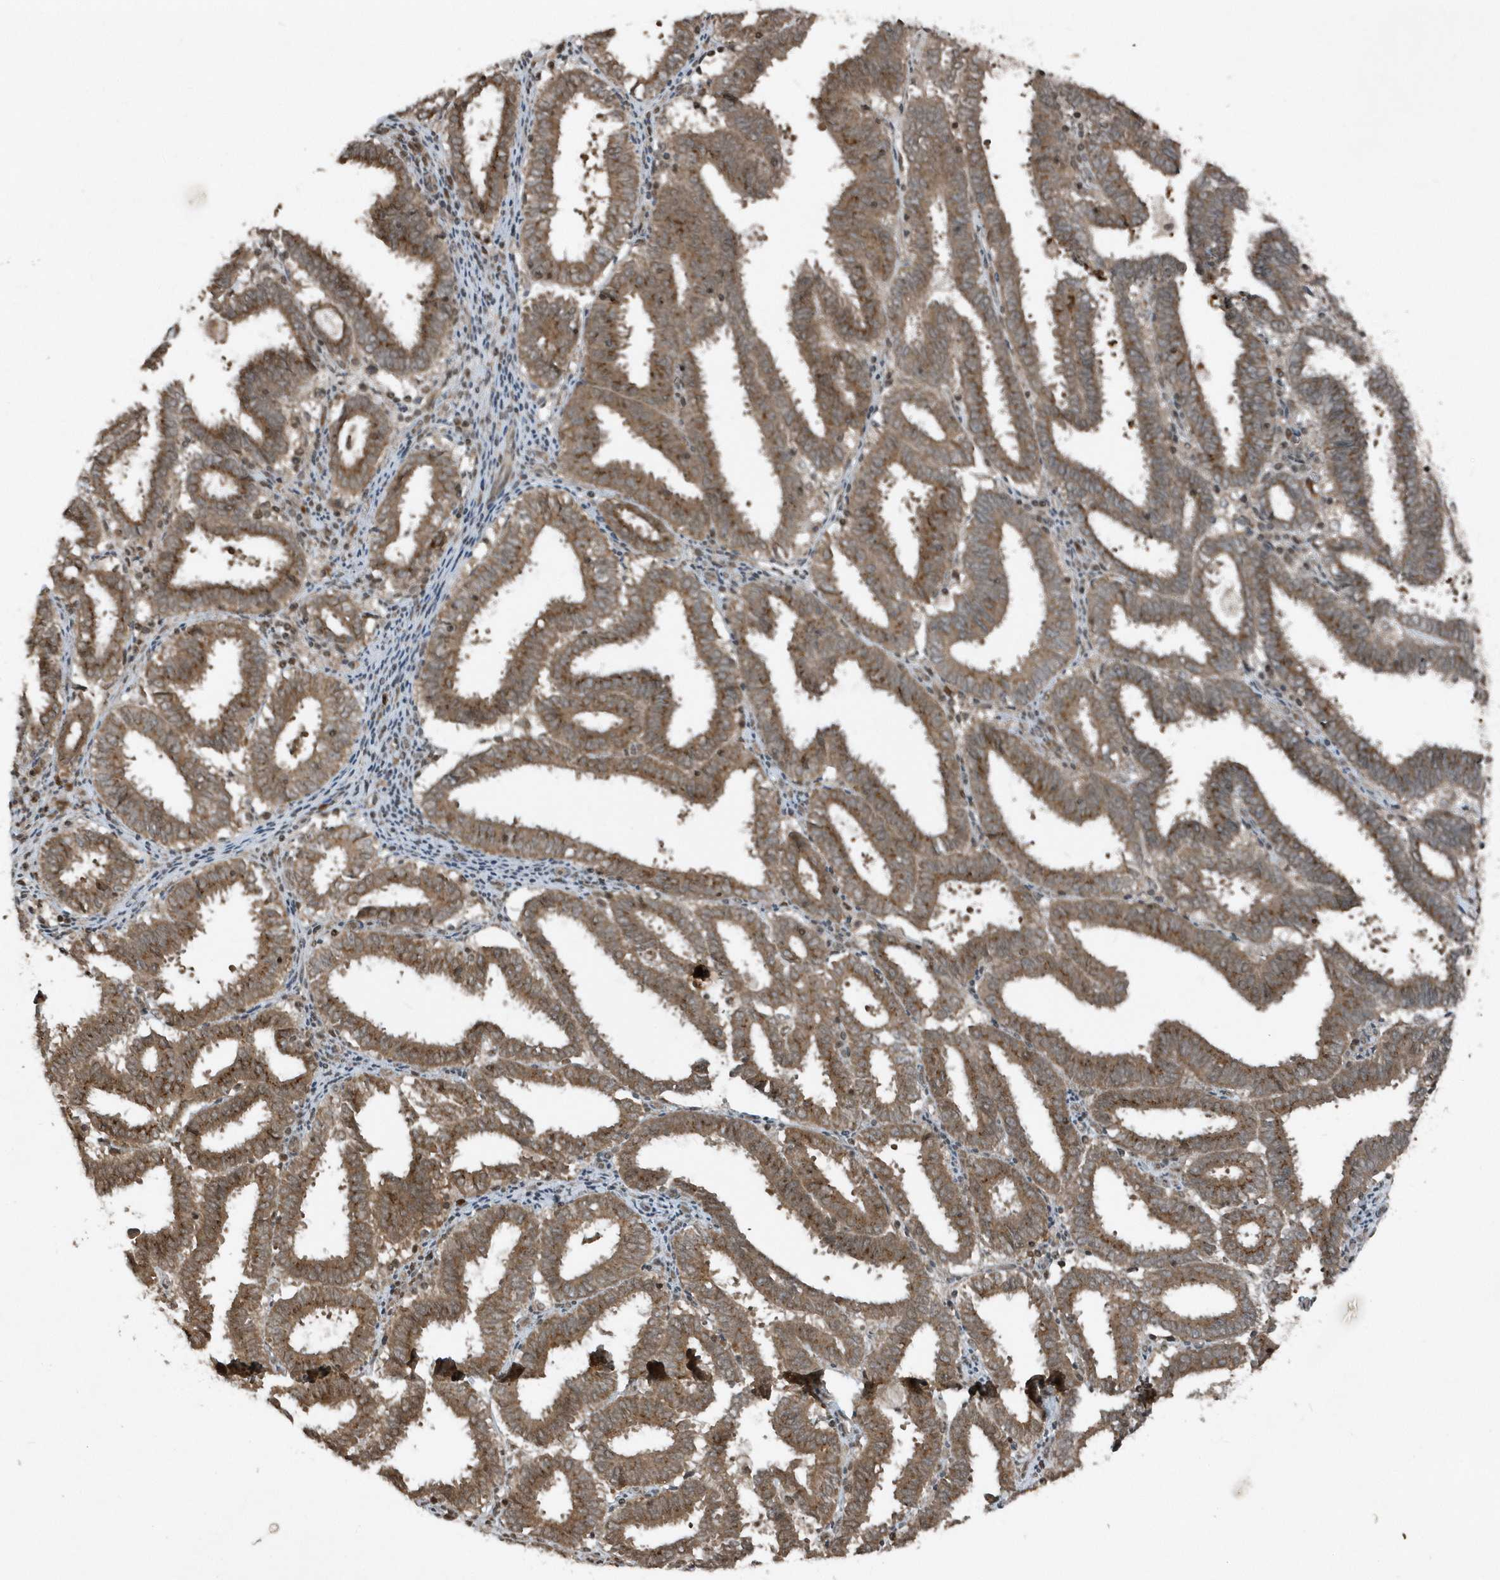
{"staining": {"intensity": "moderate", "quantity": ">75%", "location": "cytoplasmic/membranous"}, "tissue": "endometrial cancer", "cell_type": "Tumor cells", "image_type": "cancer", "snomed": [{"axis": "morphology", "description": "Adenocarcinoma, NOS"}, {"axis": "topography", "description": "Uterus"}], "caption": "An image of endometrial adenocarcinoma stained for a protein demonstrates moderate cytoplasmic/membranous brown staining in tumor cells.", "gene": "EIF2B1", "patient": {"sex": "female", "age": 83}}